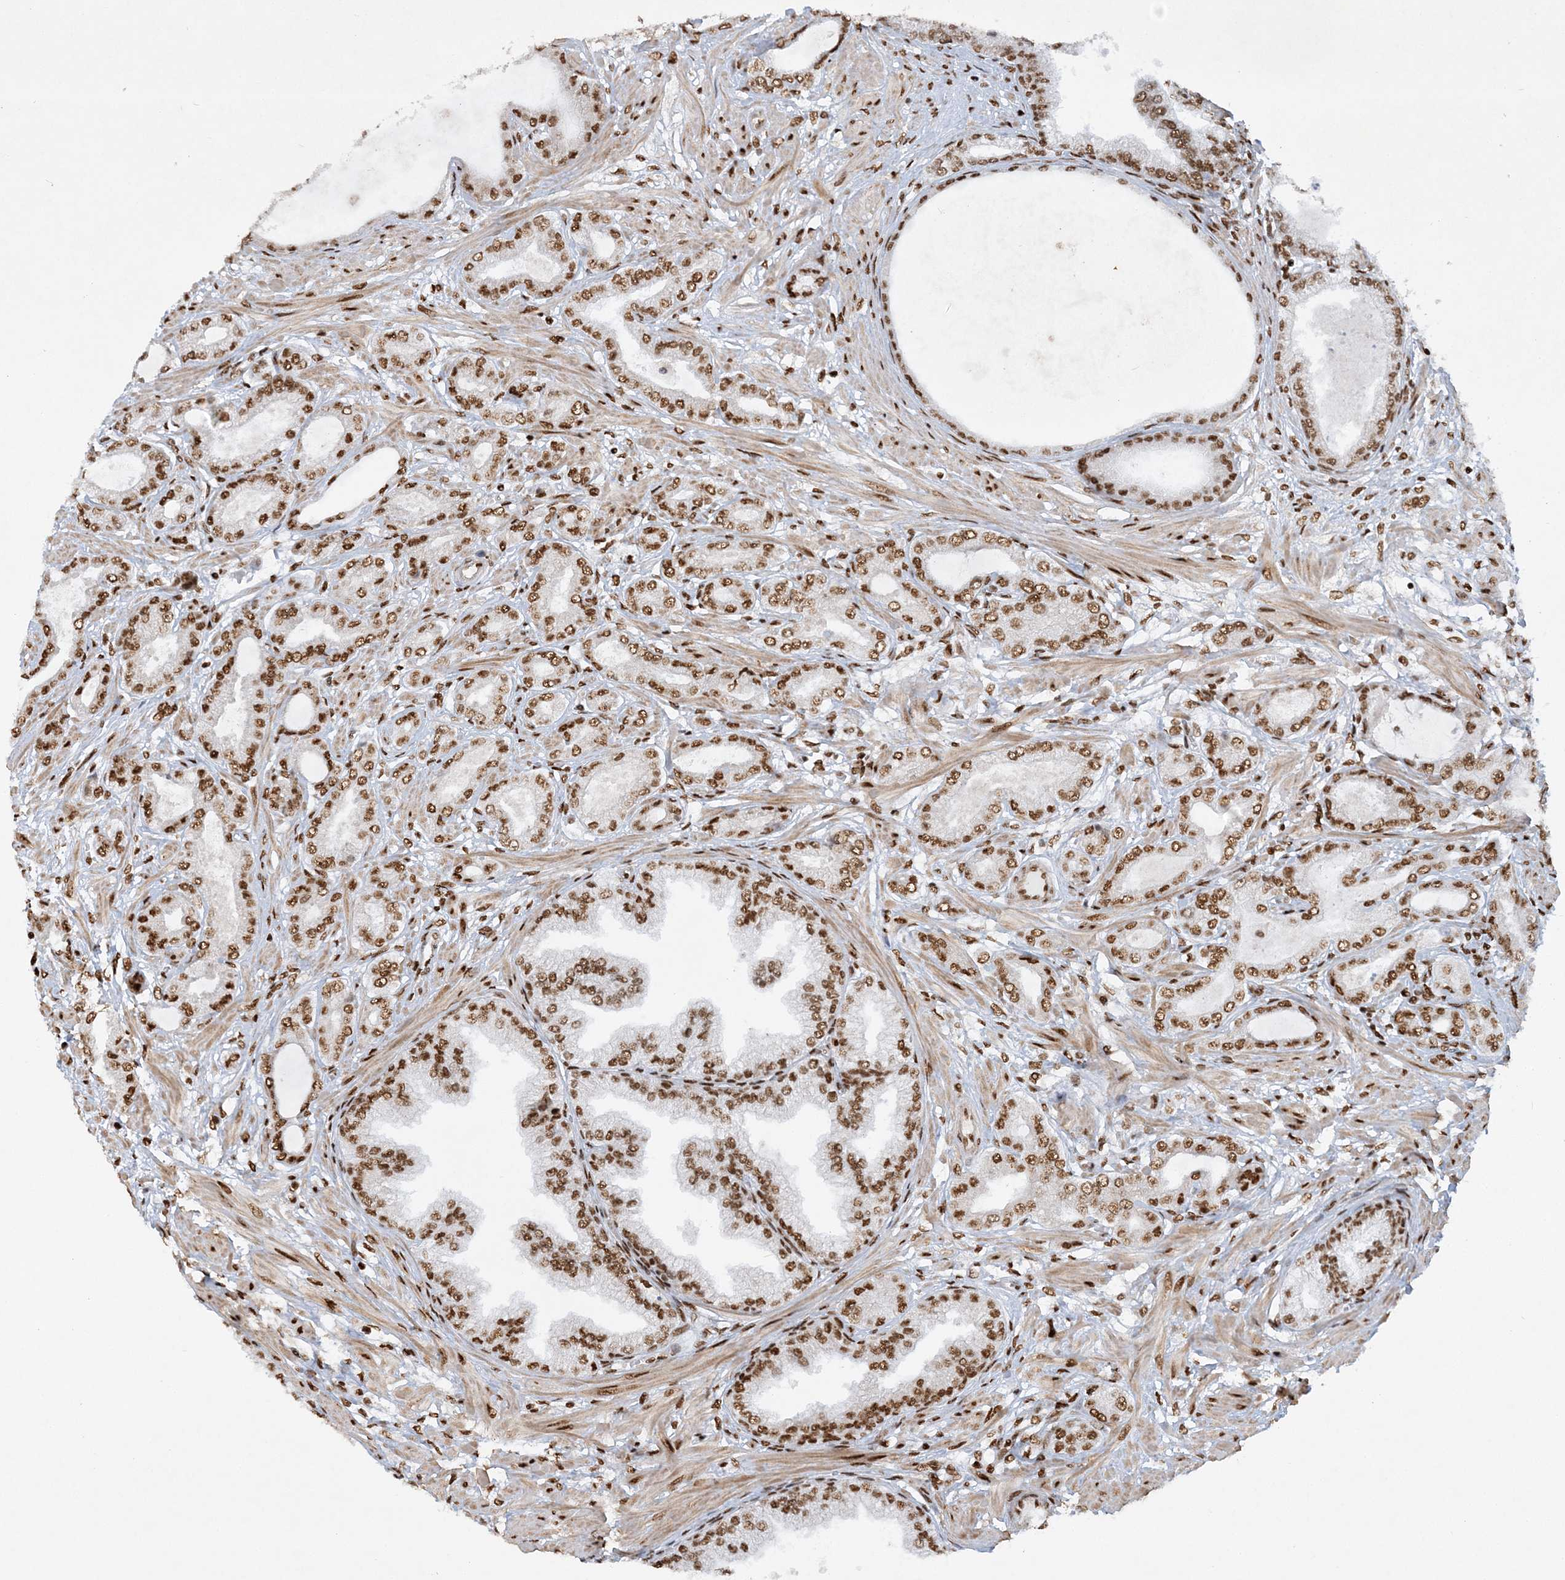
{"staining": {"intensity": "moderate", "quantity": ">75%", "location": "nuclear"}, "tissue": "prostate cancer", "cell_type": "Tumor cells", "image_type": "cancer", "snomed": [{"axis": "morphology", "description": "Adenocarcinoma, Low grade"}, {"axis": "topography", "description": "Prostate"}], "caption": "Human adenocarcinoma (low-grade) (prostate) stained with a brown dye demonstrates moderate nuclear positive staining in about >75% of tumor cells.", "gene": "DELE1", "patient": {"sex": "male", "age": 63}}